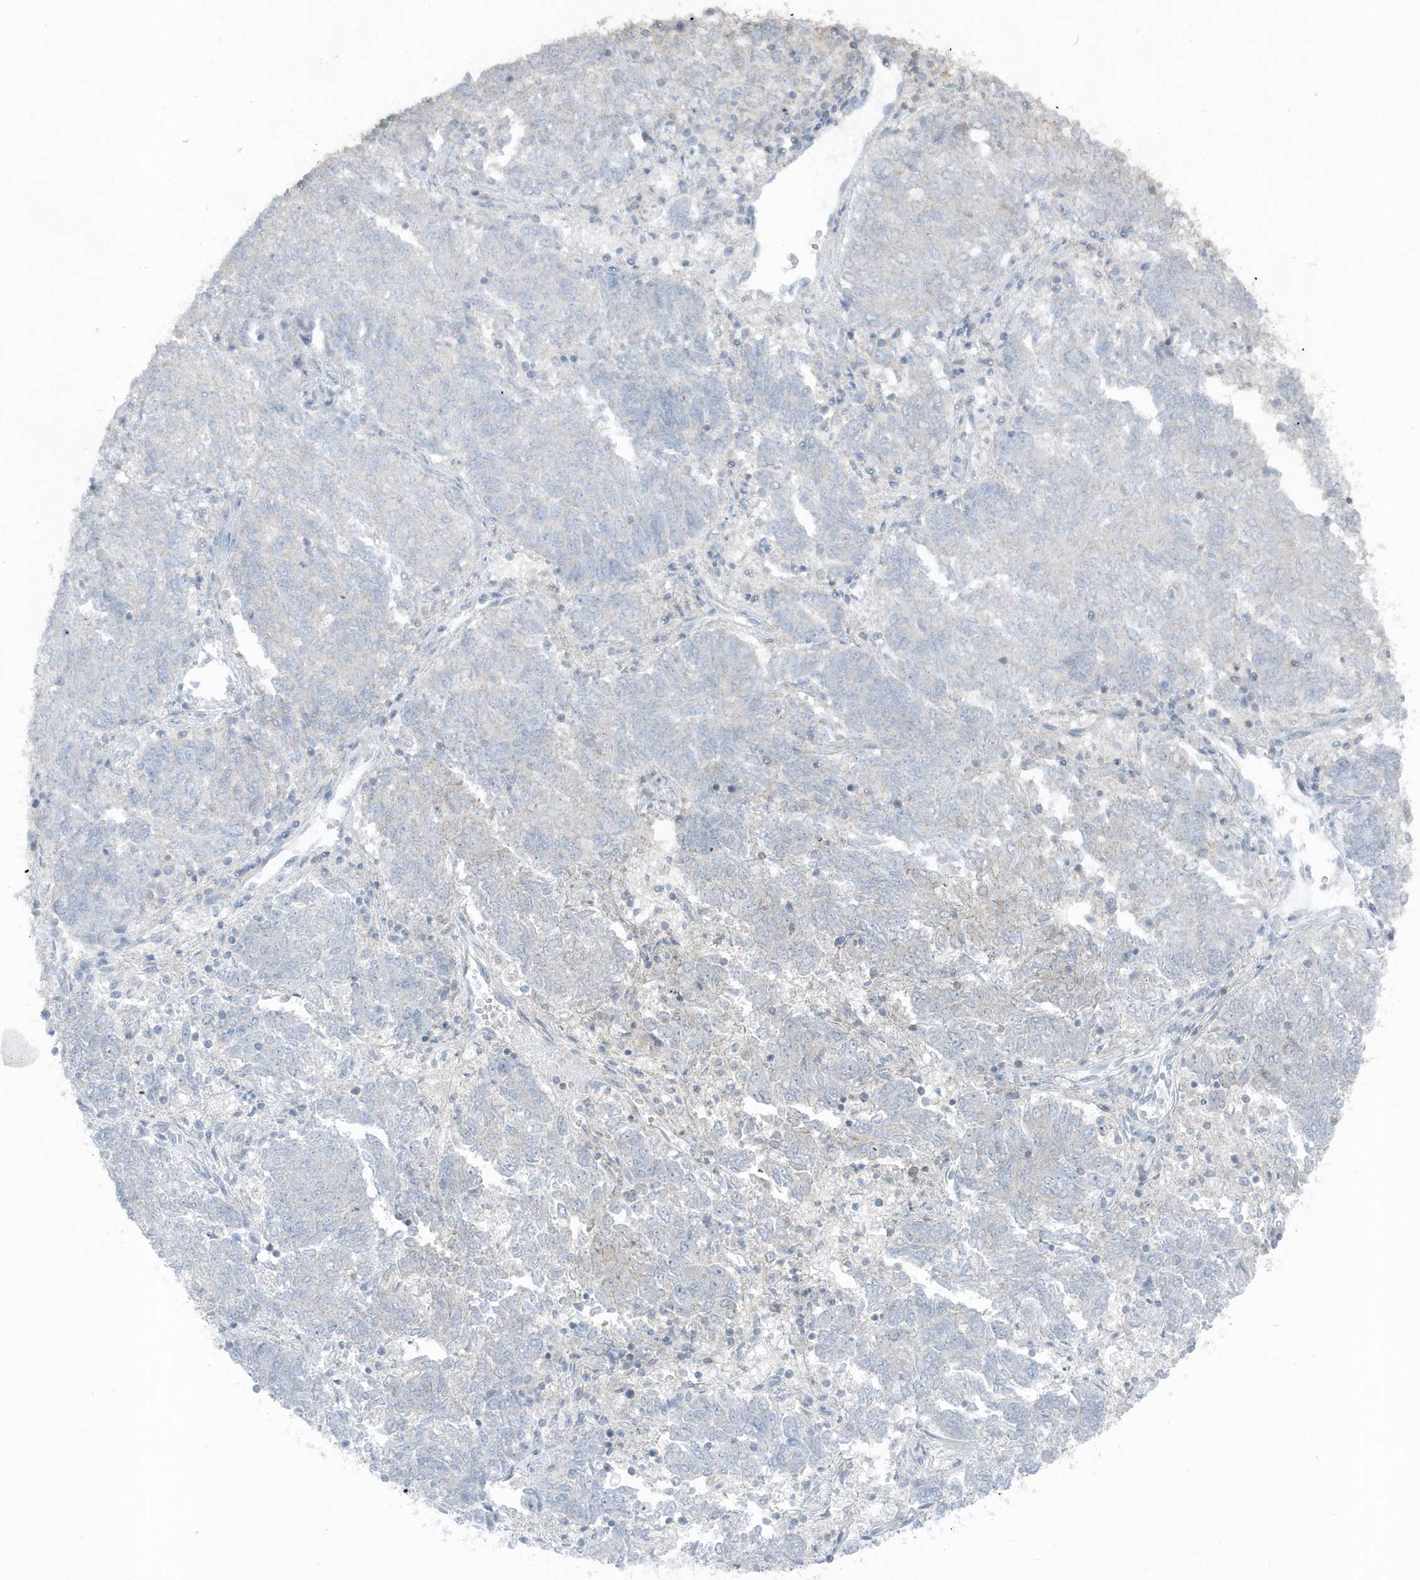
{"staining": {"intensity": "negative", "quantity": "none", "location": "none"}, "tissue": "endometrial cancer", "cell_type": "Tumor cells", "image_type": "cancer", "snomed": [{"axis": "morphology", "description": "Adenocarcinoma, NOS"}, {"axis": "topography", "description": "Endometrium"}], "caption": "DAB immunohistochemical staining of human endometrial cancer (adenocarcinoma) displays no significant staining in tumor cells.", "gene": "ACTC1", "patient": {"sex": "female", "age": 80}}